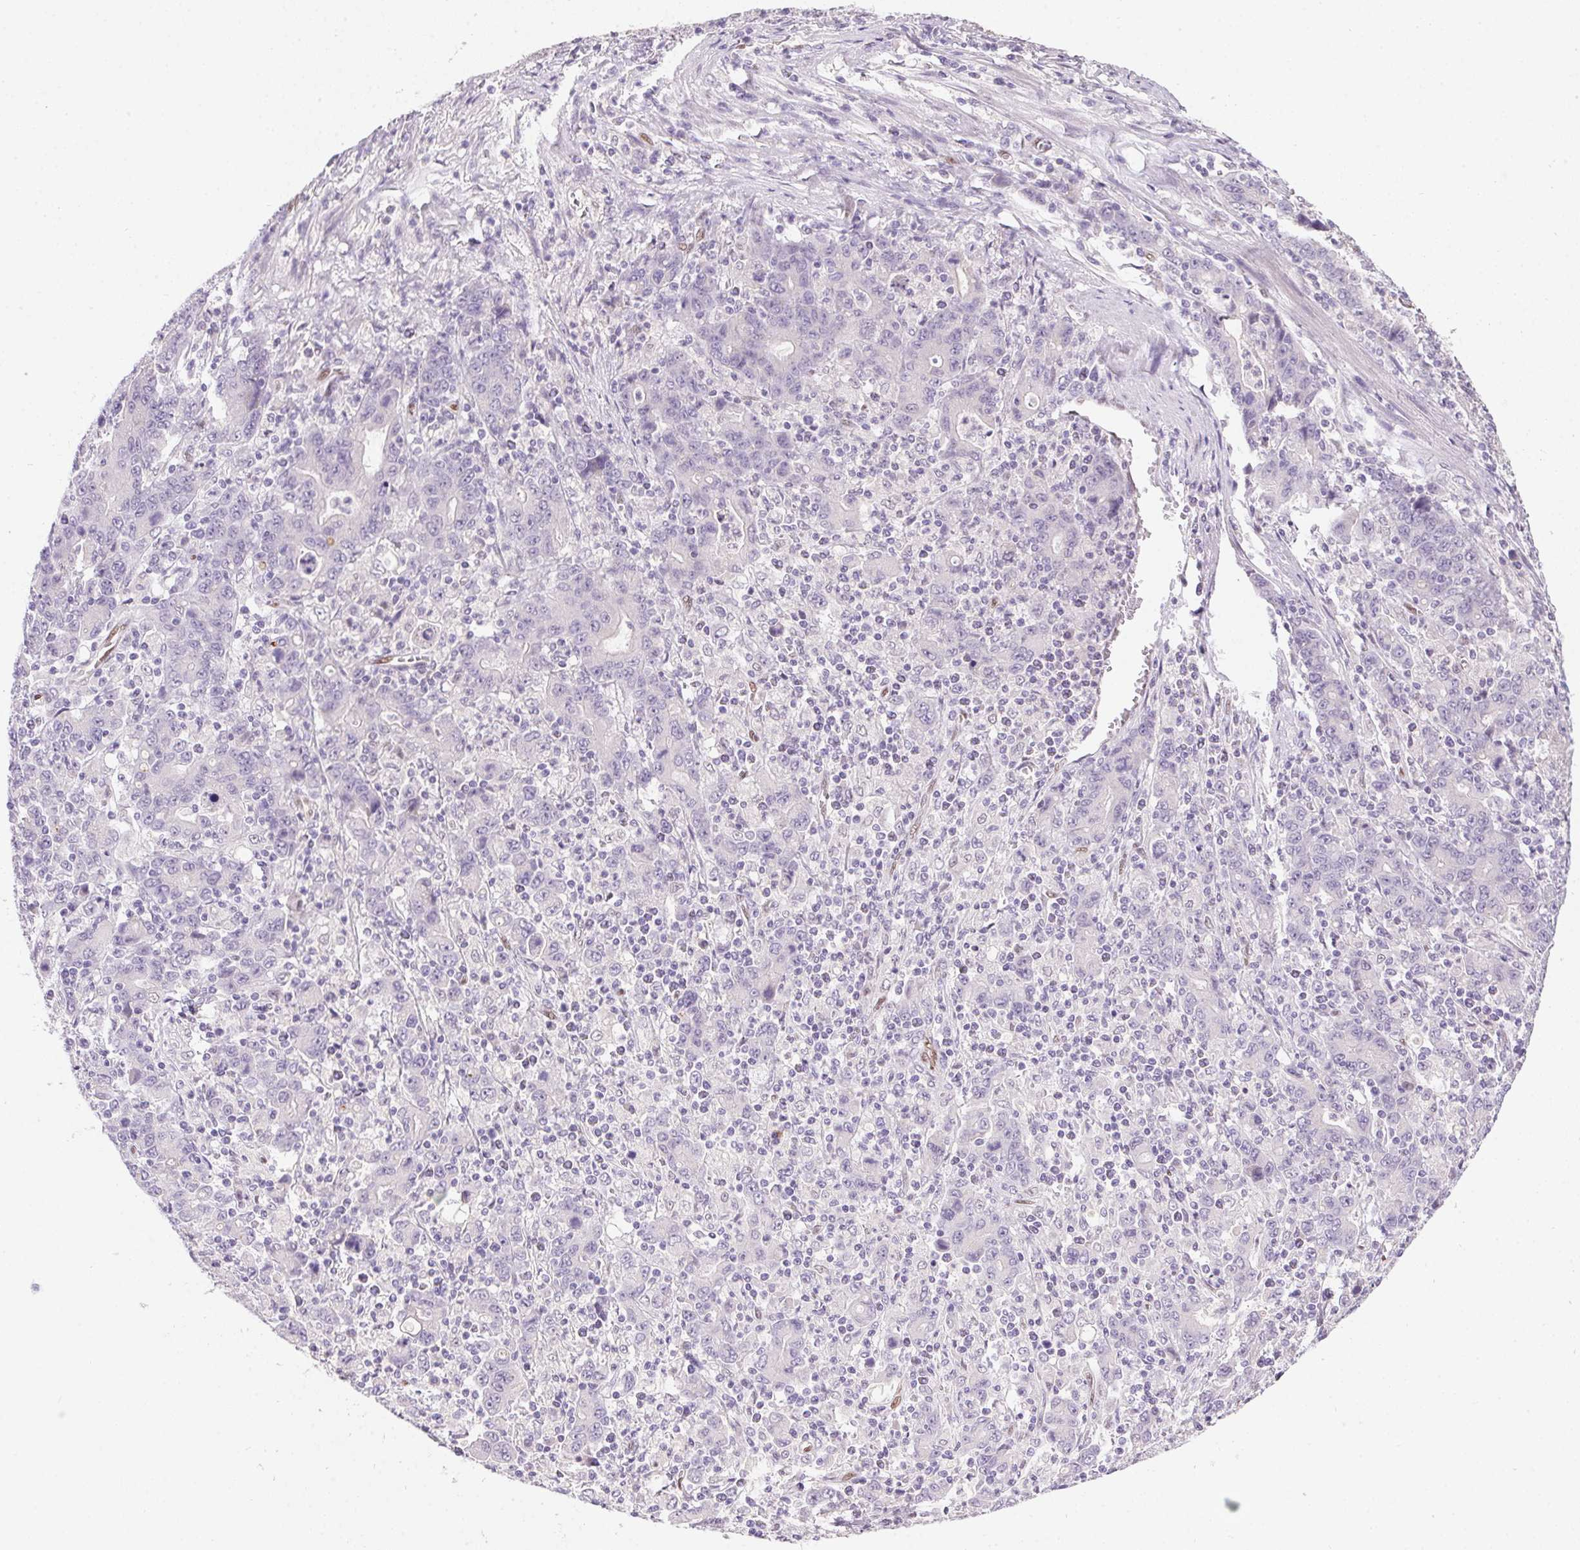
{"staining": {"intensity": "negative", "quantity": "none", "location": "none"}, "tissue": "stomach cancer", "cell_type": "Tumor cells", "image_type": "cancer", "snomed": [{"axis": "morphology", "description": "Adenocarcinoma, NOS"}, {"axis": "topography", "description": "Stomach, upper"}], "caption": "The immunohistochemistry (IHC) image has no significant staining in tumor cells of adenocarcinoma (stomach) tissue. (Stains: DAB (3,3'-diaminobenzidine) immunohistochemistry (IHC) with hematoxylin counter stain, Microscopy: brightfield microscopy at high magnification).", "gene": "SP9", "patient": {"sex": "male", "age": 69}}